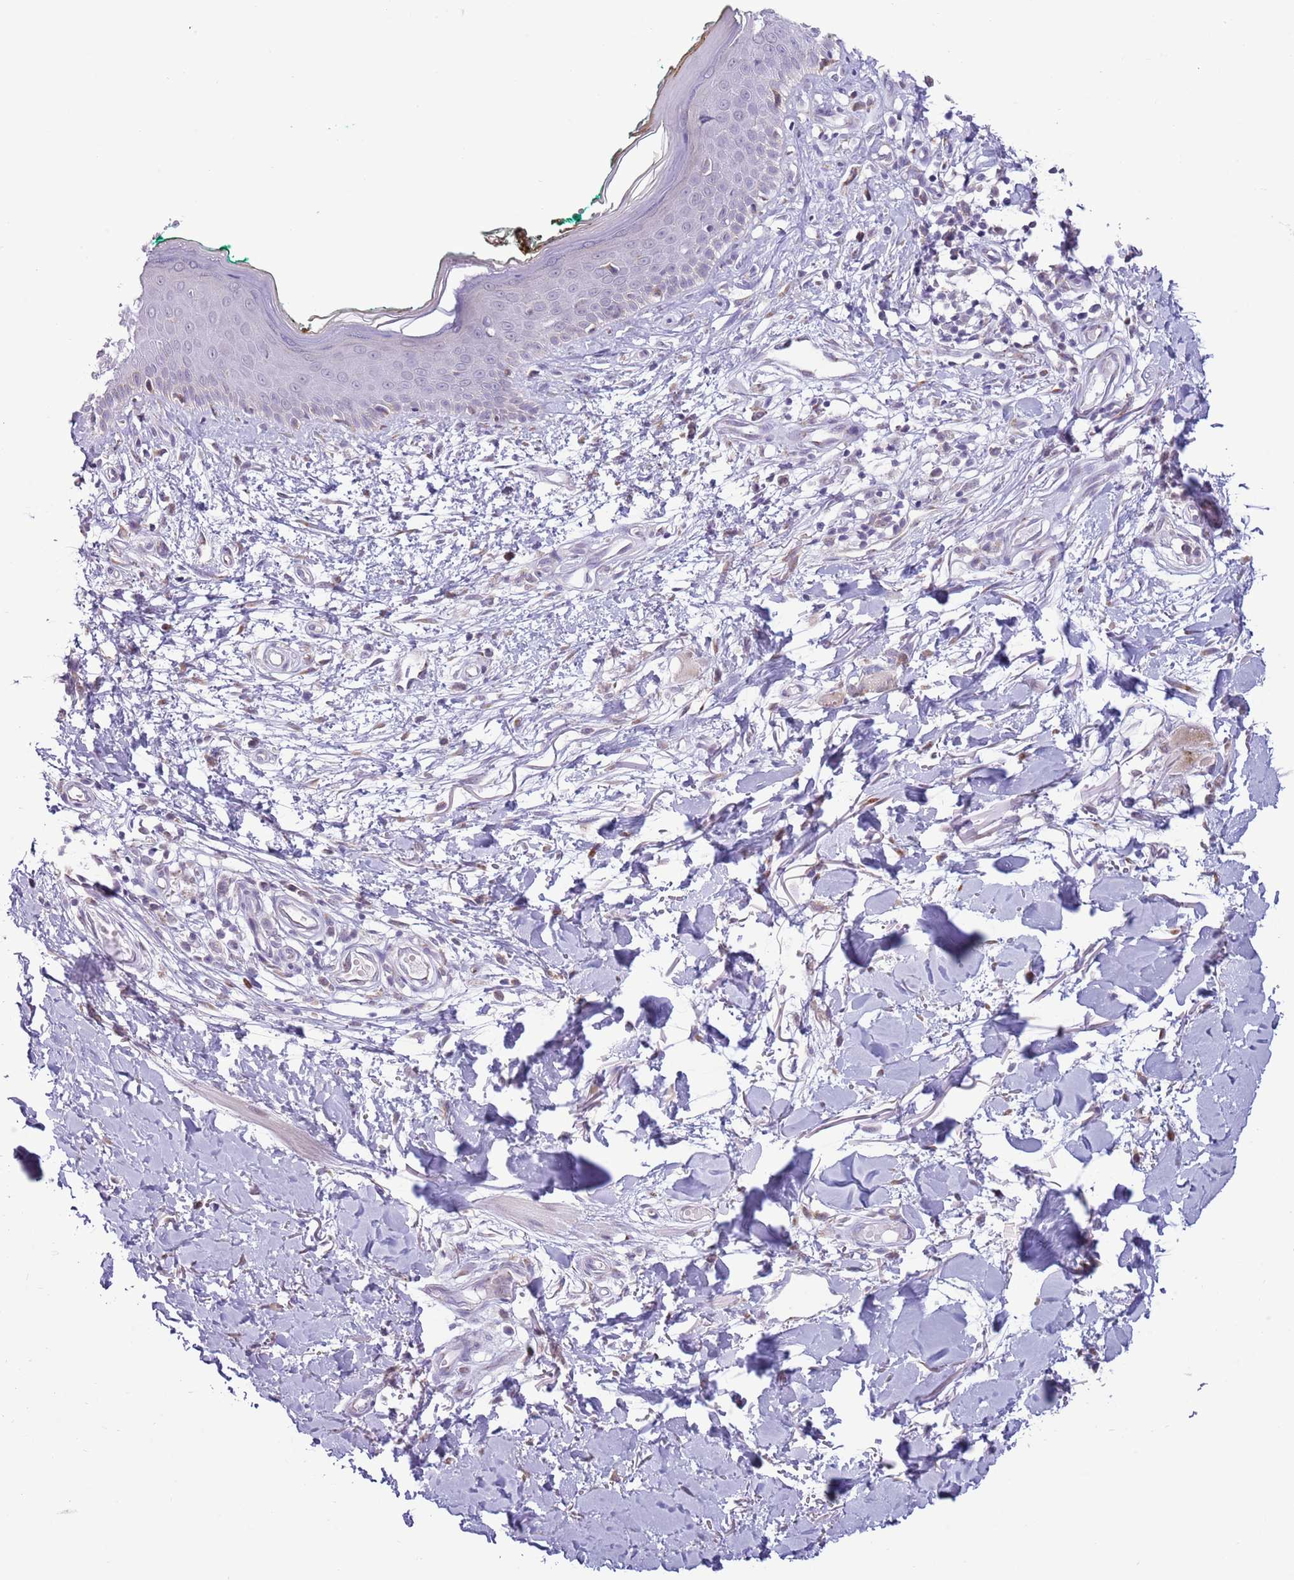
{"staining": {"intensity": "weak", "quantity": ">75%", "location": "nuclear"}, "tissue": "skin", "cell_type": "Fibroblasts", "image_type": "normal", "snomed": [{"axis": "morphology", "description": "Normal tissue, NOS"}, {"axis": "morphology", "description": "Malignant melanoma, NOS"}, {"axis": "topography", "description": "Skin"}], "caption": "About >75% of fibroblasts in normal human skin display weak nuclear protein positivity as visualized by brown immunohistochemical staining.", "gene": "ZNF576", "patient": {"sex": "male", "age": 62}}